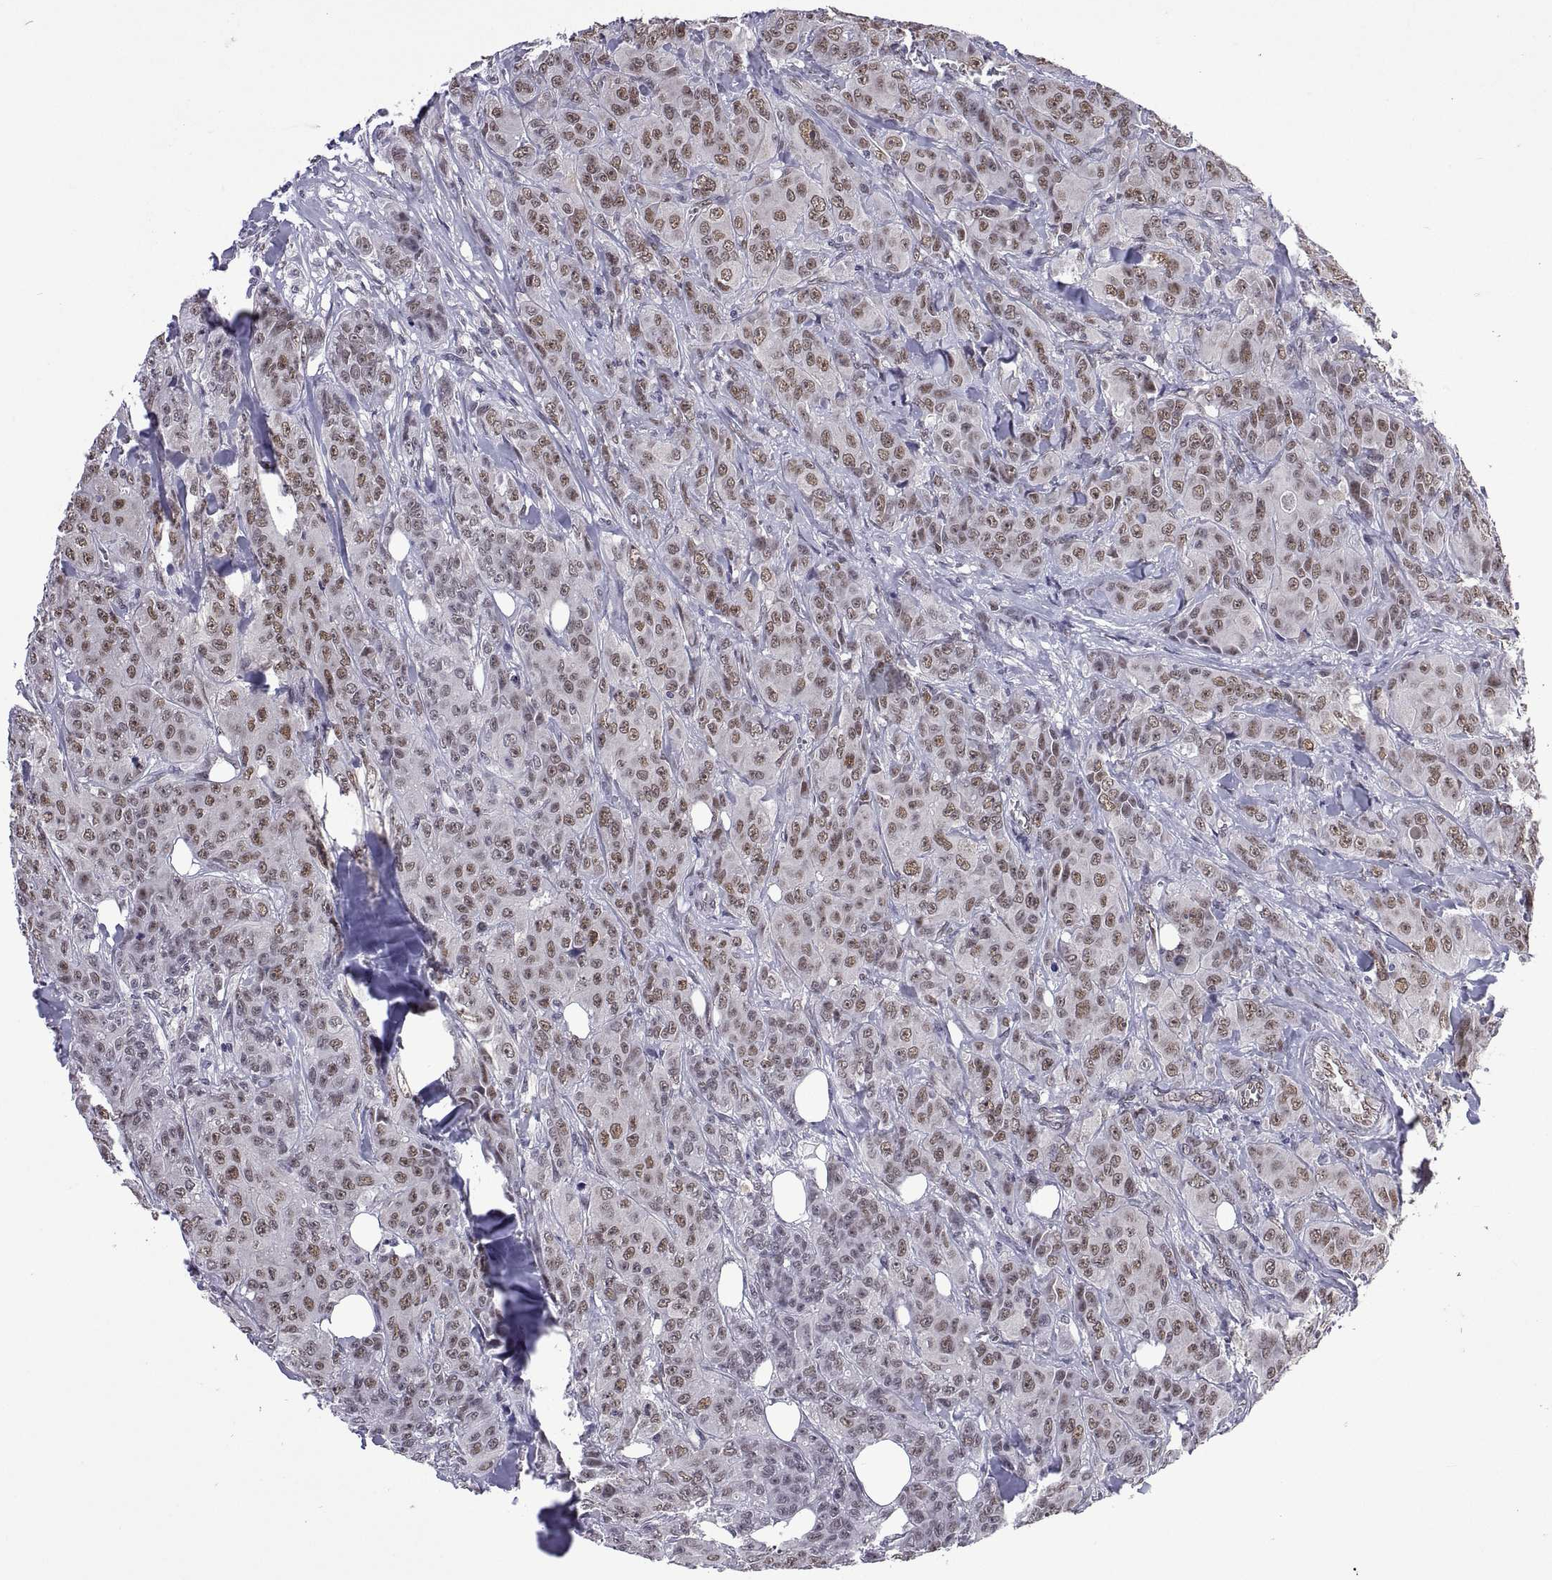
{"staining": {"intensity": "moderate", "quantity": ">75%", "location": "nuclear"}, "tissue": "breast cancer", "cell_type": "Tumor cells", "image_type": "cancer", "snomed": [{"axis": "morphology", "description": "Duct carcinoma"}, {"axis": "topography", "description": "Breast"}], "caption": "An image showing moderate nuclear expression in approximately >75% of tumor cells in intraductal carcinoma (breast), as visualized by brown immunohistochemical staining.", "gene": "NR4A1", "patient": {"sex": "female", "age": 43}}